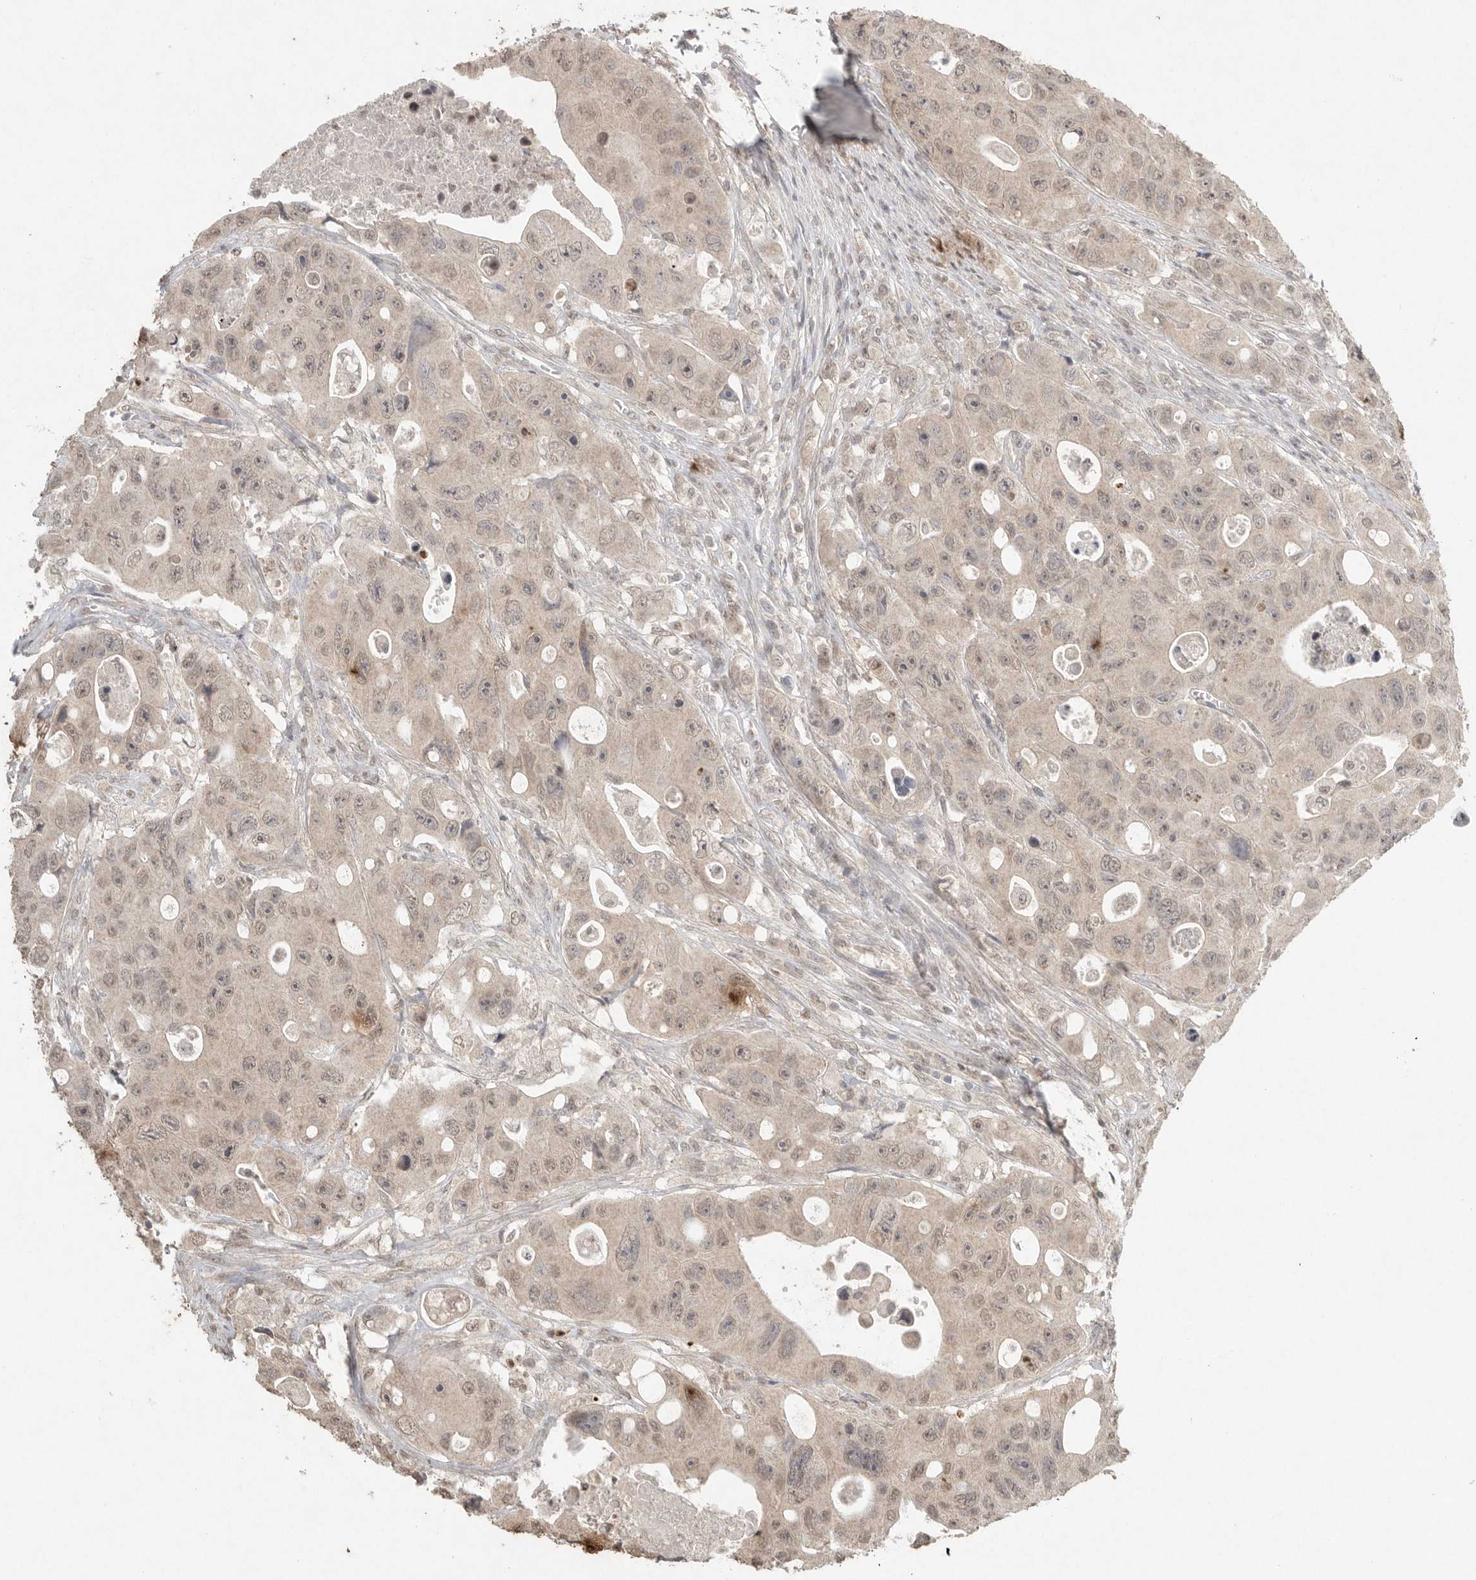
{"staining": {"intensity": "weak", "quantity": ">75%", "location": "cytoplasmic/membranous"}, "tissue": "colorectal cancer", "cell_type": "Tumor cells", "image_type": "cancer", "snomed": [{"axis": "morphology", "description": "Adenocarcinoma, NOS"}, {"axis": "topography", "description": "Colon"}], "caption": "This micrograph demonstrates colorectal adenocarcinoma stained with immunohistochemistry (IHC) to label a protein in brown. The cytoplasmic/membranous of tumor cells show weak positivity for the protein. Nuclei are counter-stained blue.", "gene": "KLK5", "patient": {"sex": "female", "age": 46}}